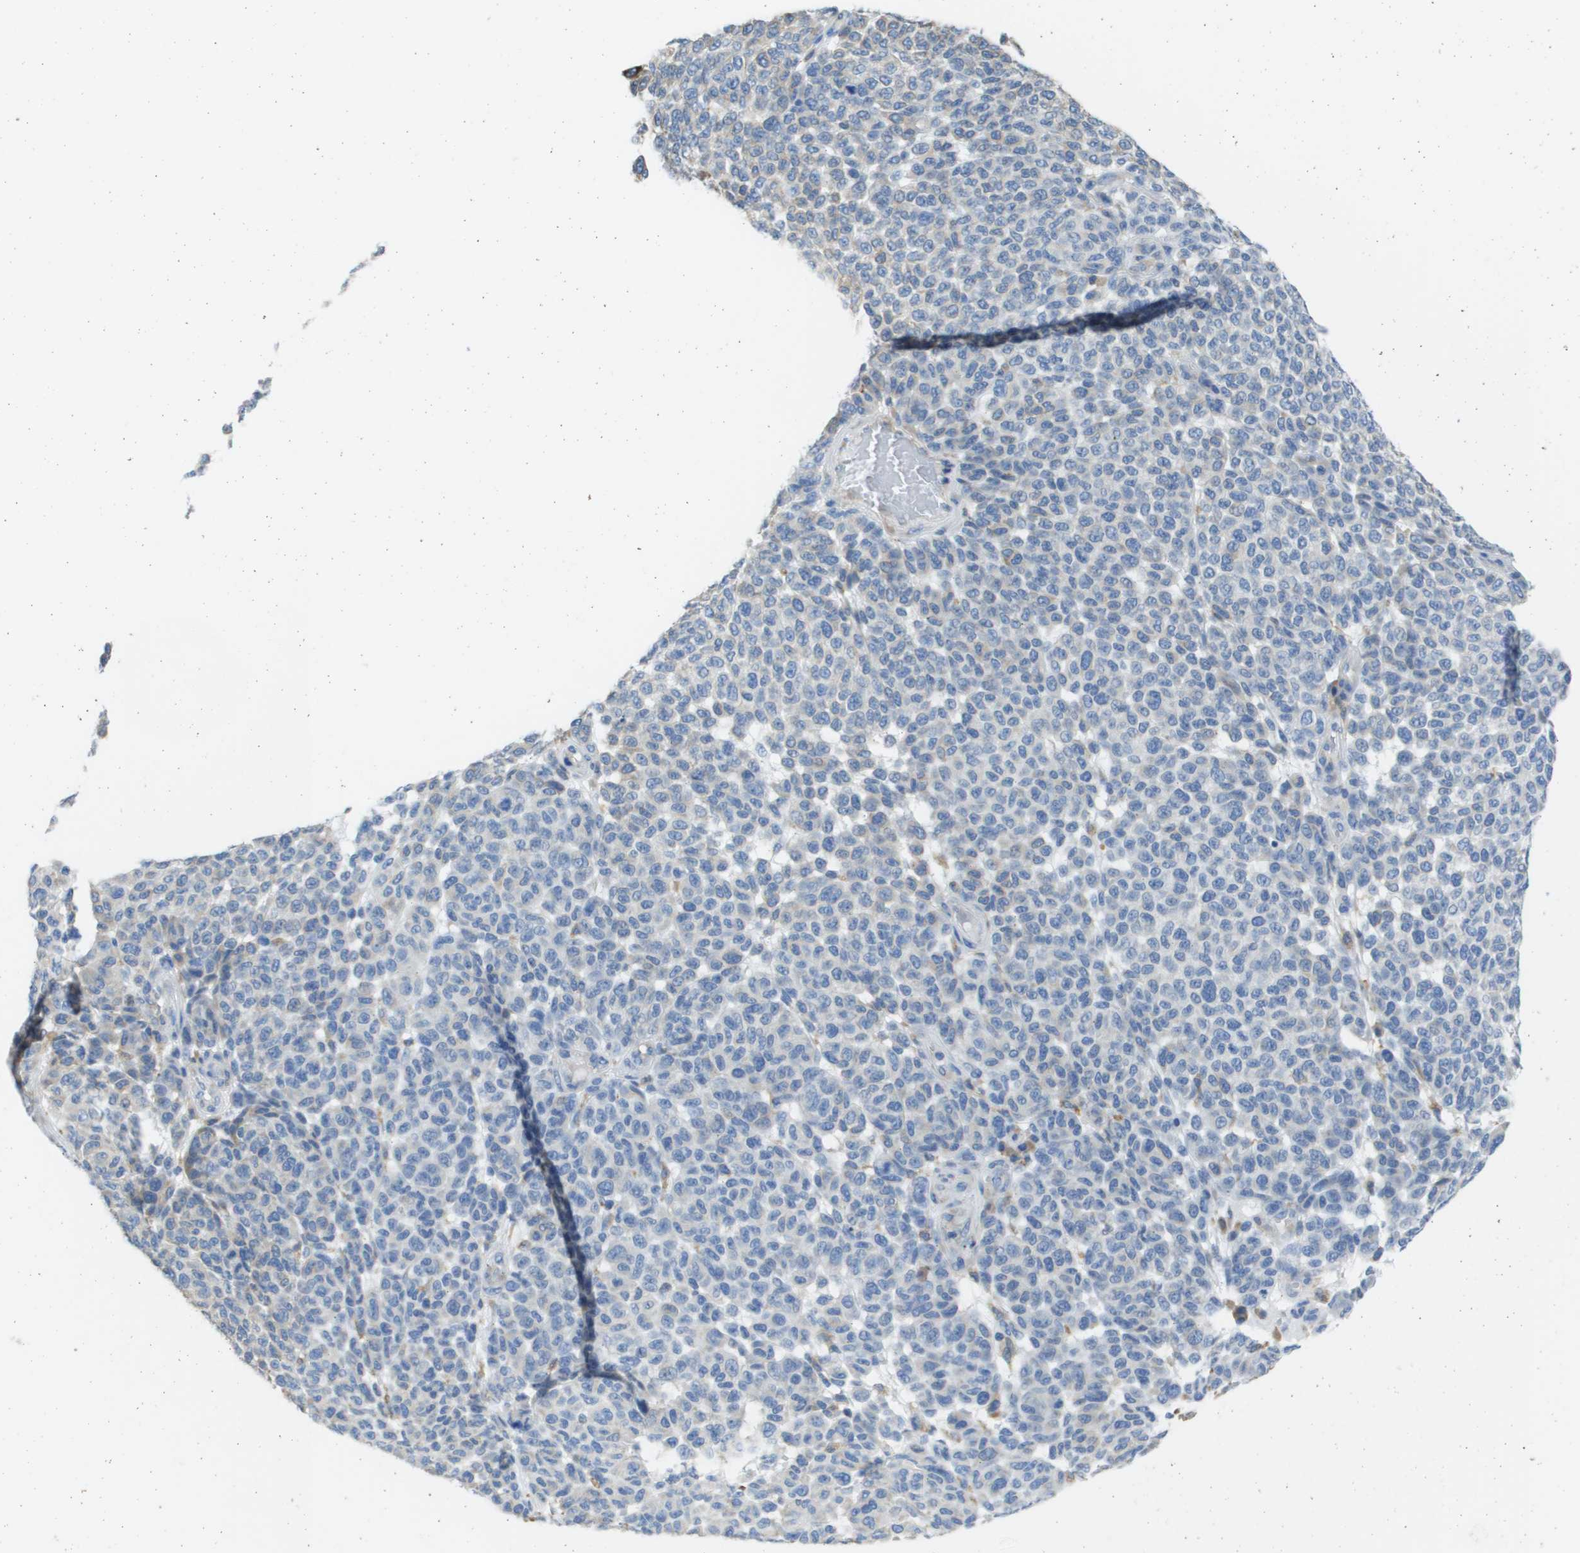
{"staining": {"intensity": "negative", "quantity": "none", "location": "none"}, "tissue": "melanoma", "cell_type": "Tumor cells", "image_type": "cancer", "snomed": [{"axis": "morphology", "description": "Malignant melanoma, NOS"}, {"axis": "topography", "description": "Skin"}], "caption": "A high-resolution histopathology image shows immunohistochemistry (IHC) staining of malignant melanoma, which shows no significant positivity in tumor cells.", "gene": "SDR42E1", "patient": {"sex": "male", "age": 59}}